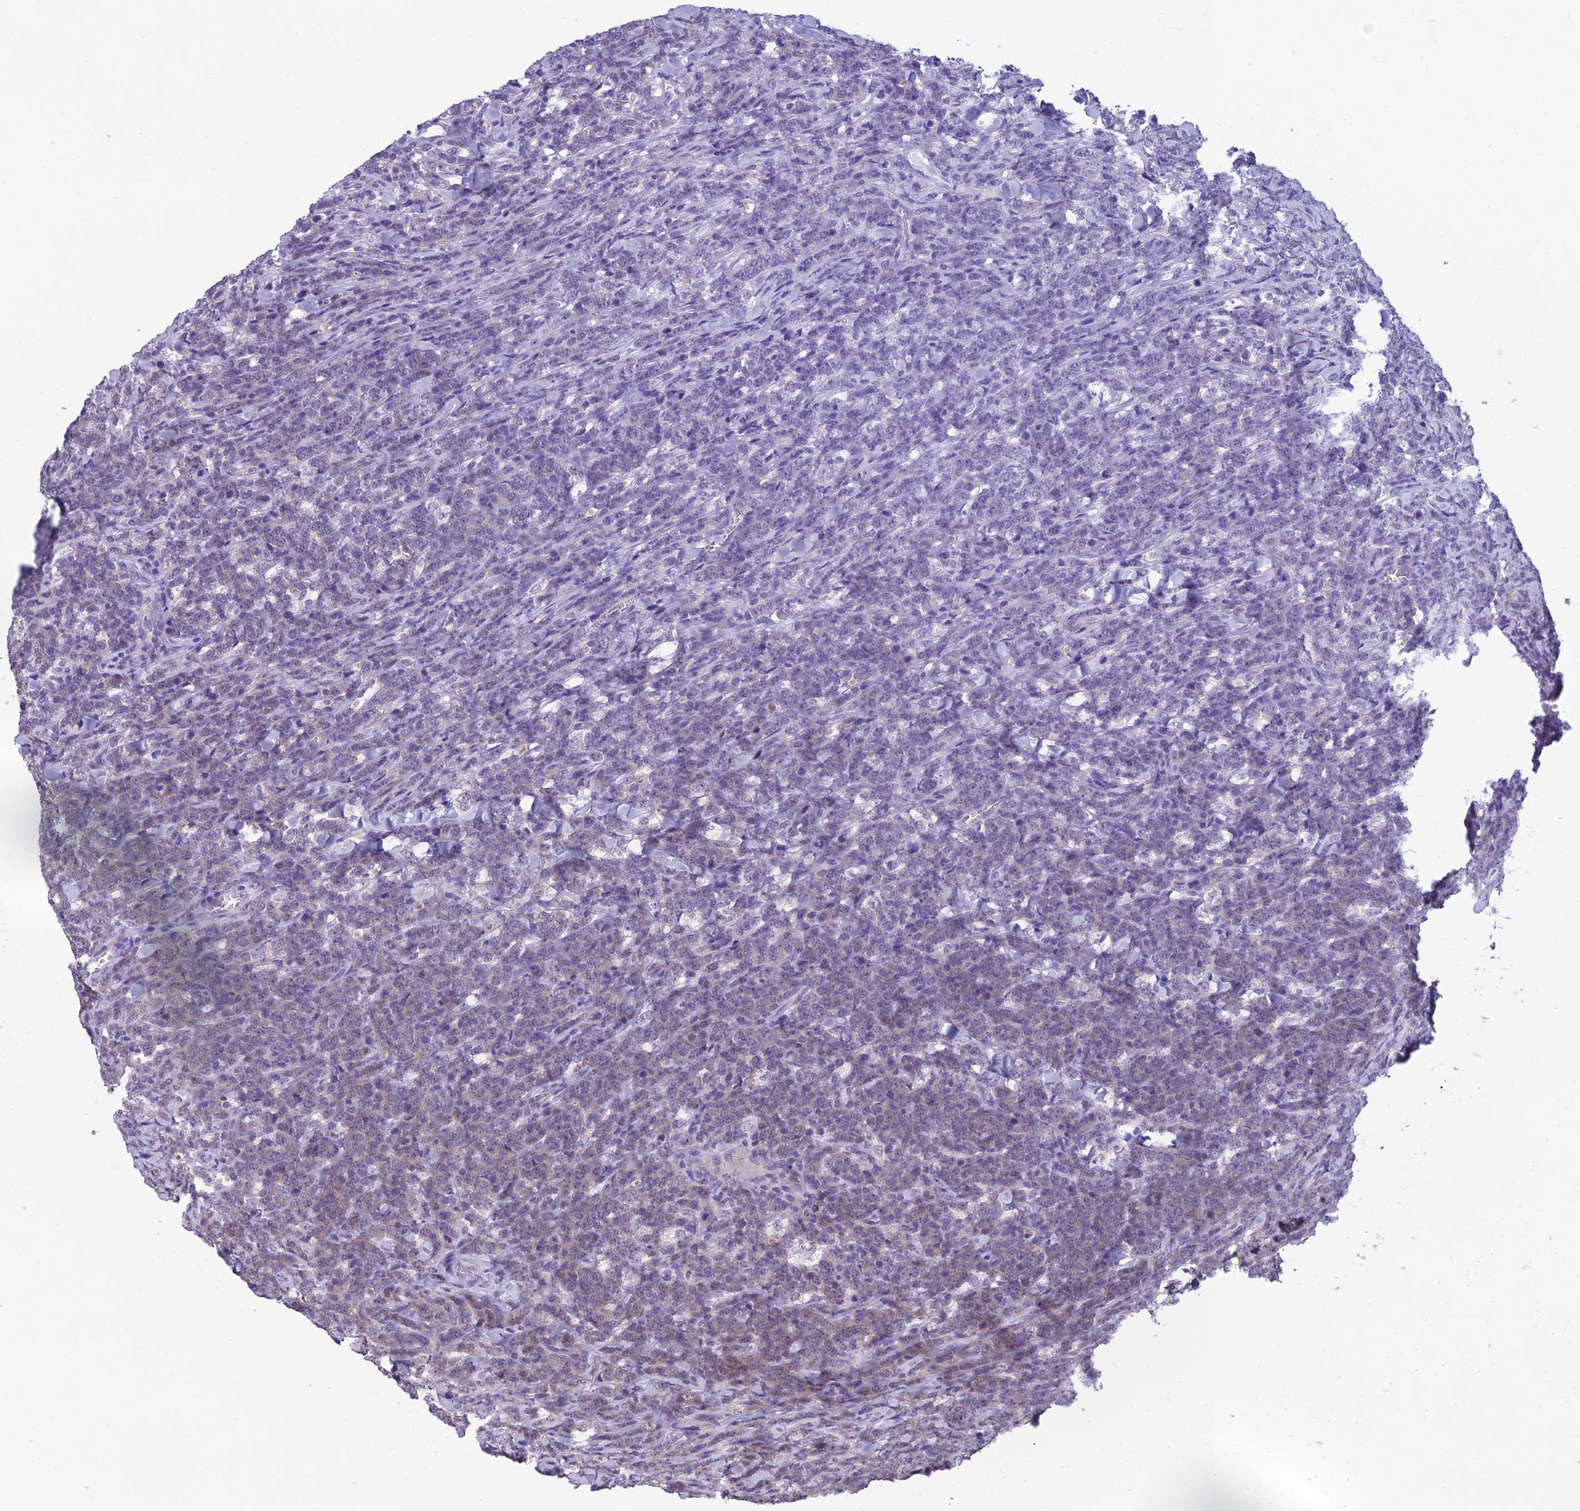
{"staining": {"intensity": "negative", "quantity": "none", "location": "none"}, "tissue": "lymphoma", "cell_type": "Tumor cells", "image_type": "cancer", "snomed": [{"axis": "morphology", "description": "Malignant lymphoma, non-Hodgkin's type, High grade"}, {"axis": "topography", "description": "Small intestine"}], "caption": "An image of human malignant lymphoma, non-Hodgkin's type (high-grade) is negative for staining in tumor cells.", "gene": "GRWD1", "patient": {"sex": "male", "age": 8}}